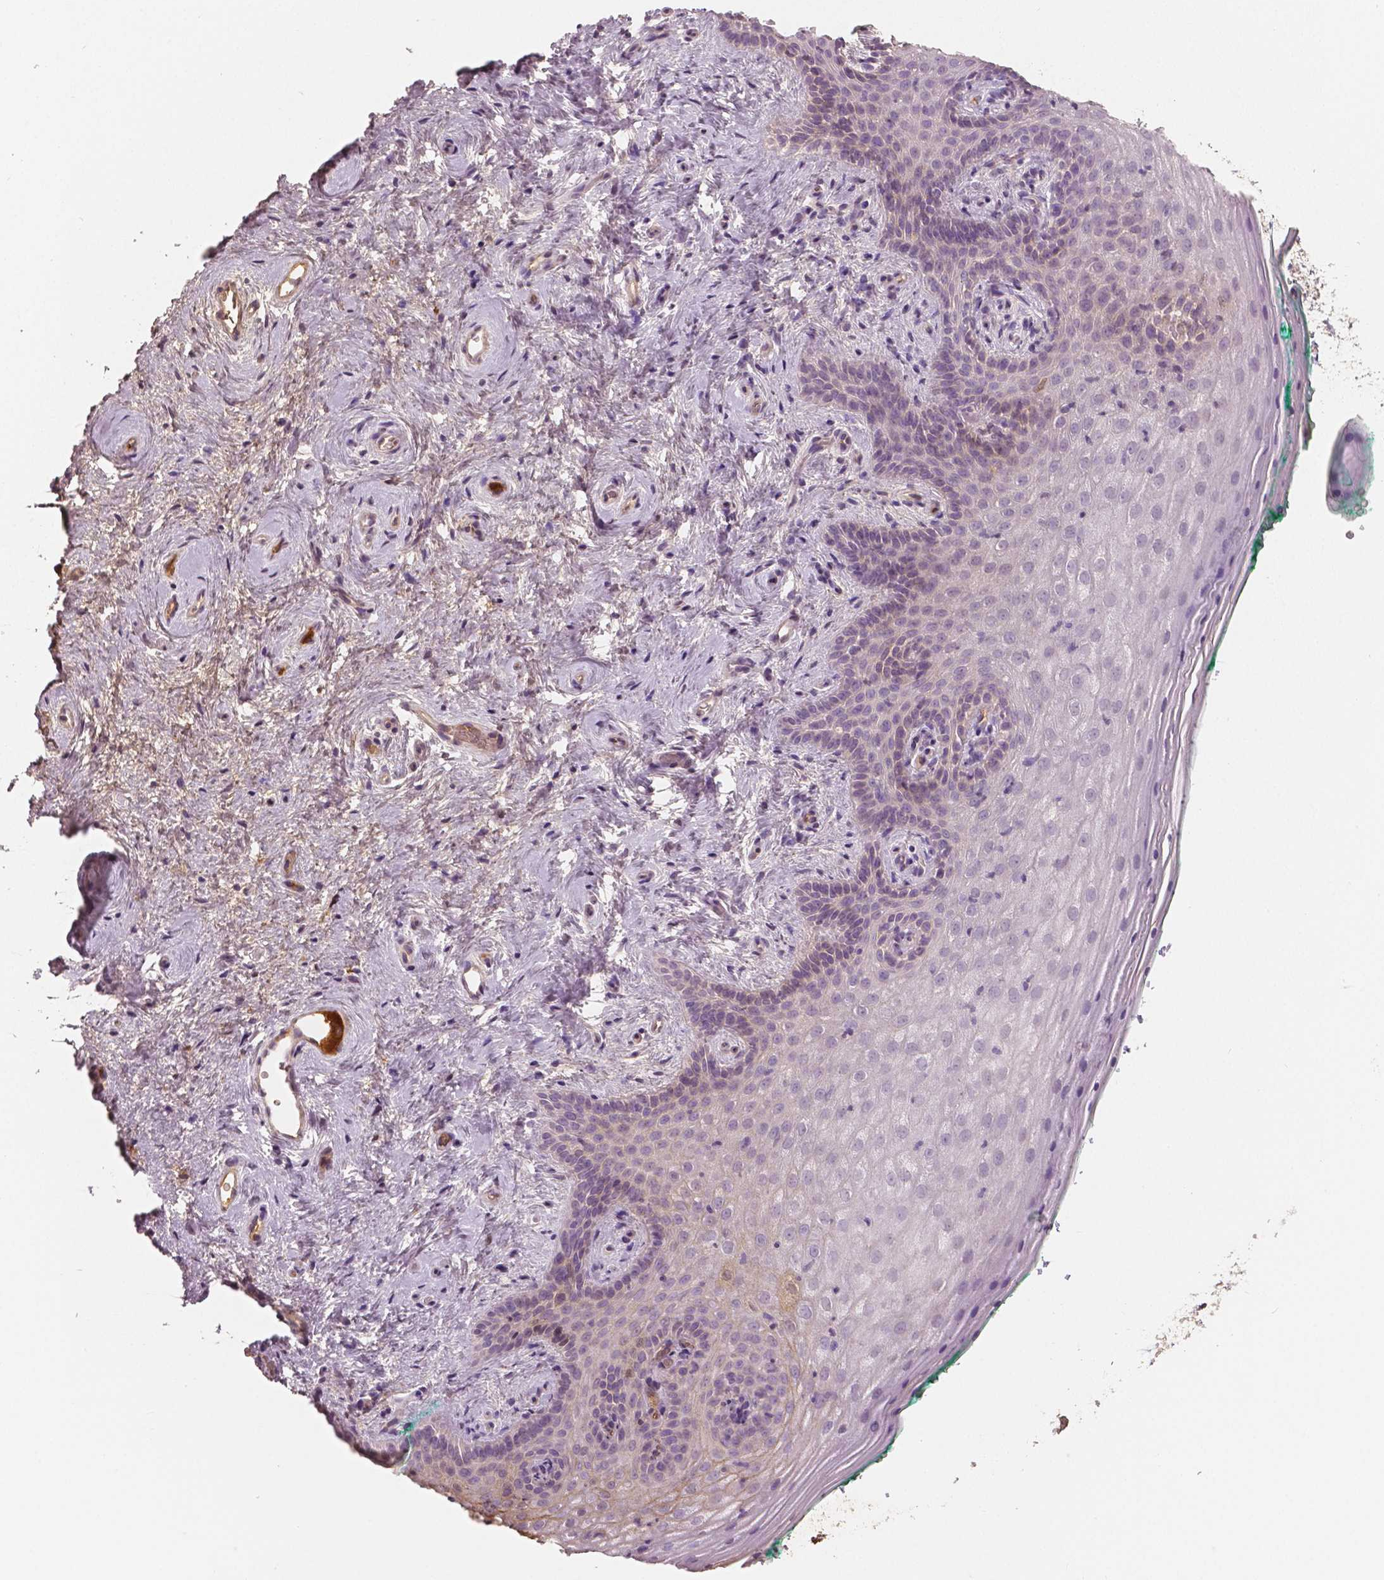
{"staining": {"intensity": "negative", "quantity": "none", "location": "none"}, "tissue": "vagina", "cell_type": "Squamous epithelial cells", "image_type": "normal", "snomed": [{"axis": "morphology", "description": "Normal tissue, NOS"}, {"axis": "topography", "description": "Vagina"}], "caption": "Protein analysis of unremarkable vagina demonstrates no significant staining in squamous epithelial cells.", "gene": "APOA4", "patient": {"sex": "female", "age": 45}}